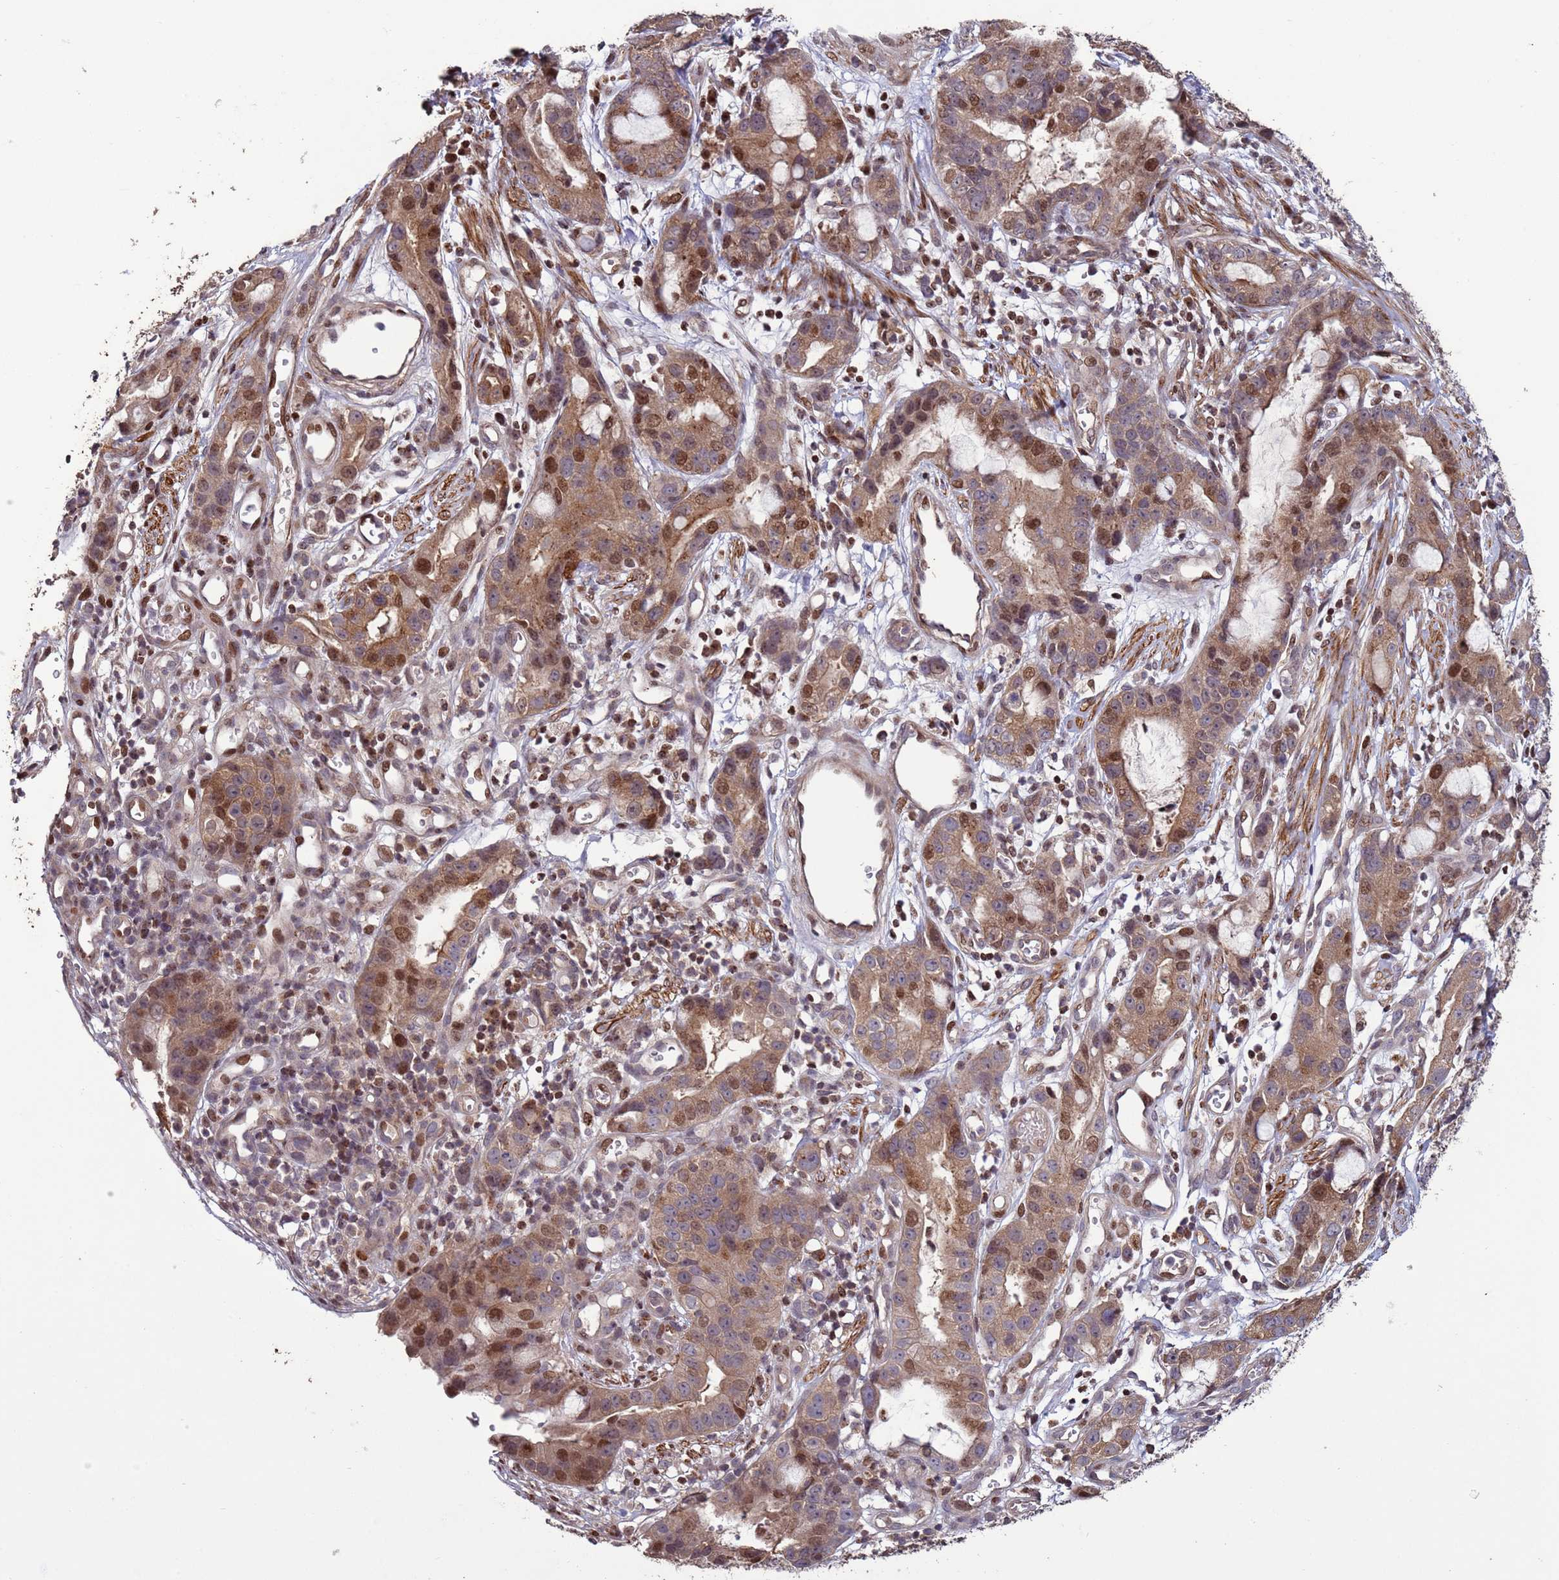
{"staining": {"intensity": "moderate", "quantity": ">75%", "location": "cytoplasmic/membranous,nuclear"}, "tissue": "stomach cancer", "cell_type": "Tumor cells", "image_type": "cancer", "snomed": [{"axis": "morphology", "description": "Adenocarcinoma, NOS"}, {"axis": "topography", "description": "Stomach"}], "caption": "A photomicrograph of adenocarcinoma (stomach) stained for a protein reveals moderate cytoplasmic/membranous and nuclear brown staining in tumor cells.", "gene": "HGH1", "patient": {"sex": "male", "age": 55}}